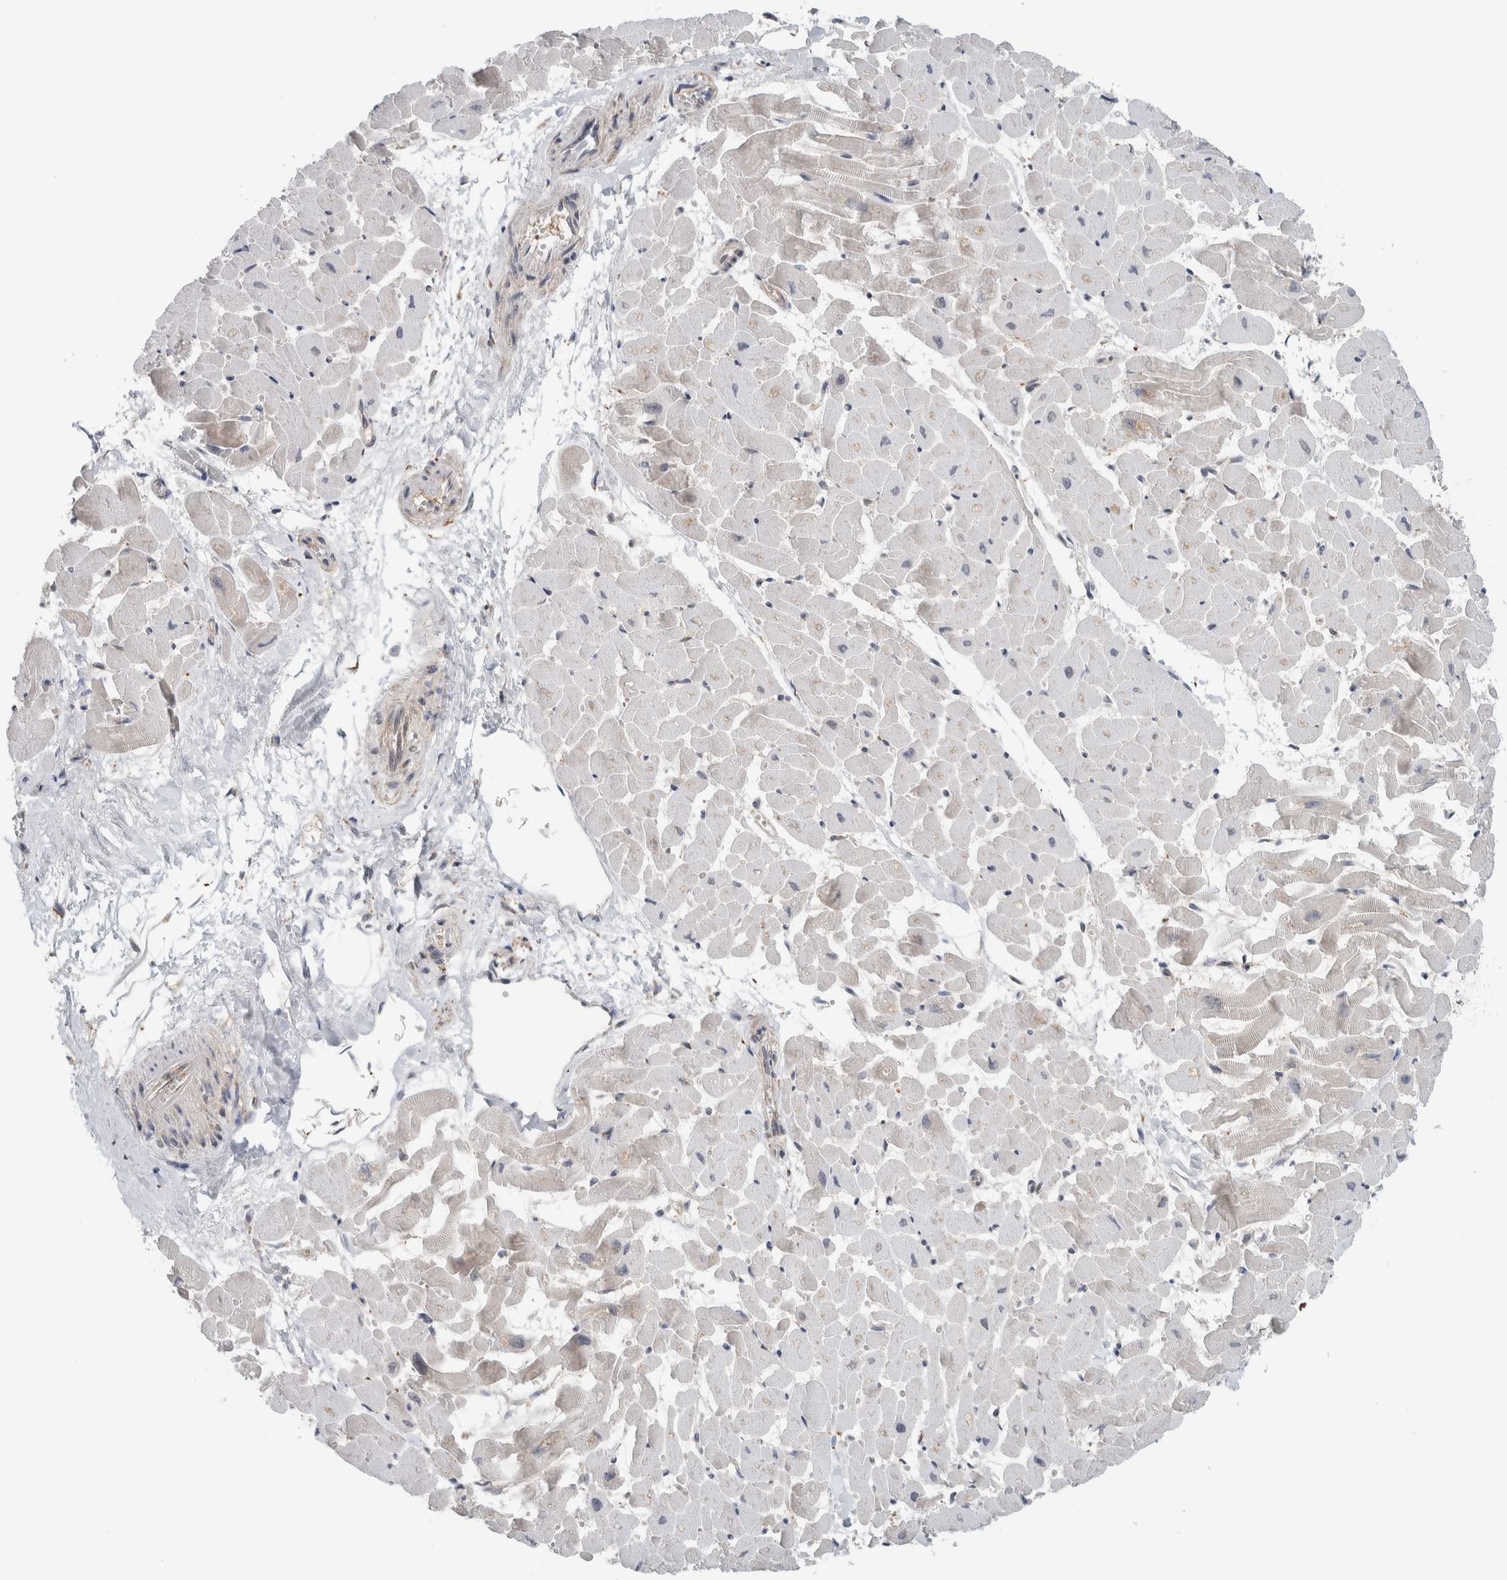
{"staining": {"intensity": "negative", "quantity": "none", "location": "none"}, "tissue": "heart muscle", "cell_type": "Cardiomyocytes", "image_type": "normal", "snomed": [{"axis": "morphology", "description": "Normal tissue, NOS"}, {"axis": "topography", "description": "Heart"}], "caption": "The photomicrograph demonstrates no significant expression in cardiomyocytes of heart muscle.", "gene": "RERE", "patient": {"sex": "female", "age": 19}}